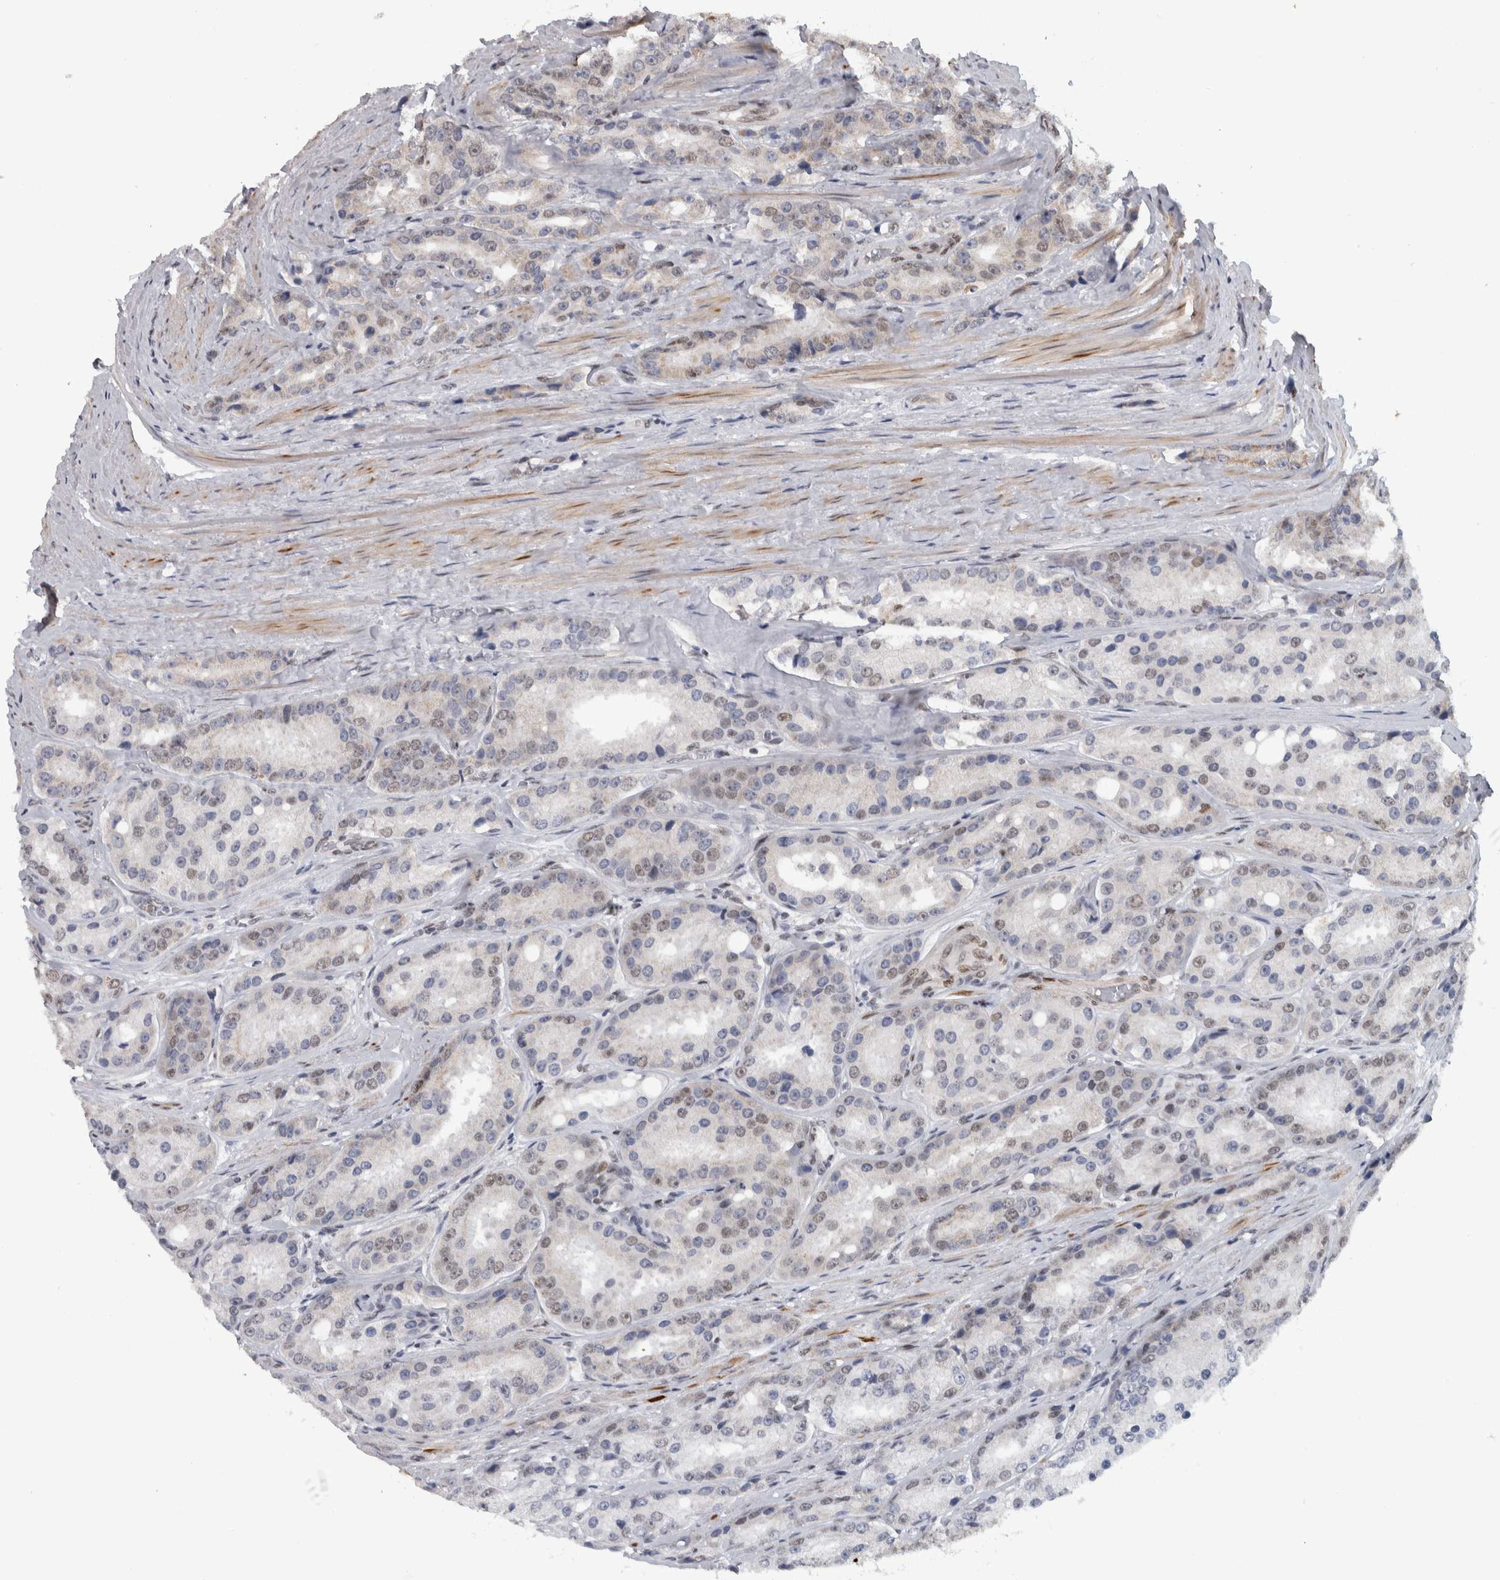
{"staining": {"intensity": "weak", "quantity": "<25%", "location": "nuclear"}, "tissue": "prostate cancer", "cell_type": "Tumor cells", "image_type": "cancer", "snomed": [{"axis": "morphology", "description": "Adenocarcinoma, High grade"}, {"axis": "topography", "description": "Prostate"}], "caption": "IHC of prostate cancer (high-grade adenocarcinoma) demonstrates no expression in tumor cells.", "gene": "HEXIM2", "patient": {"sex": "male", "age": 60}}